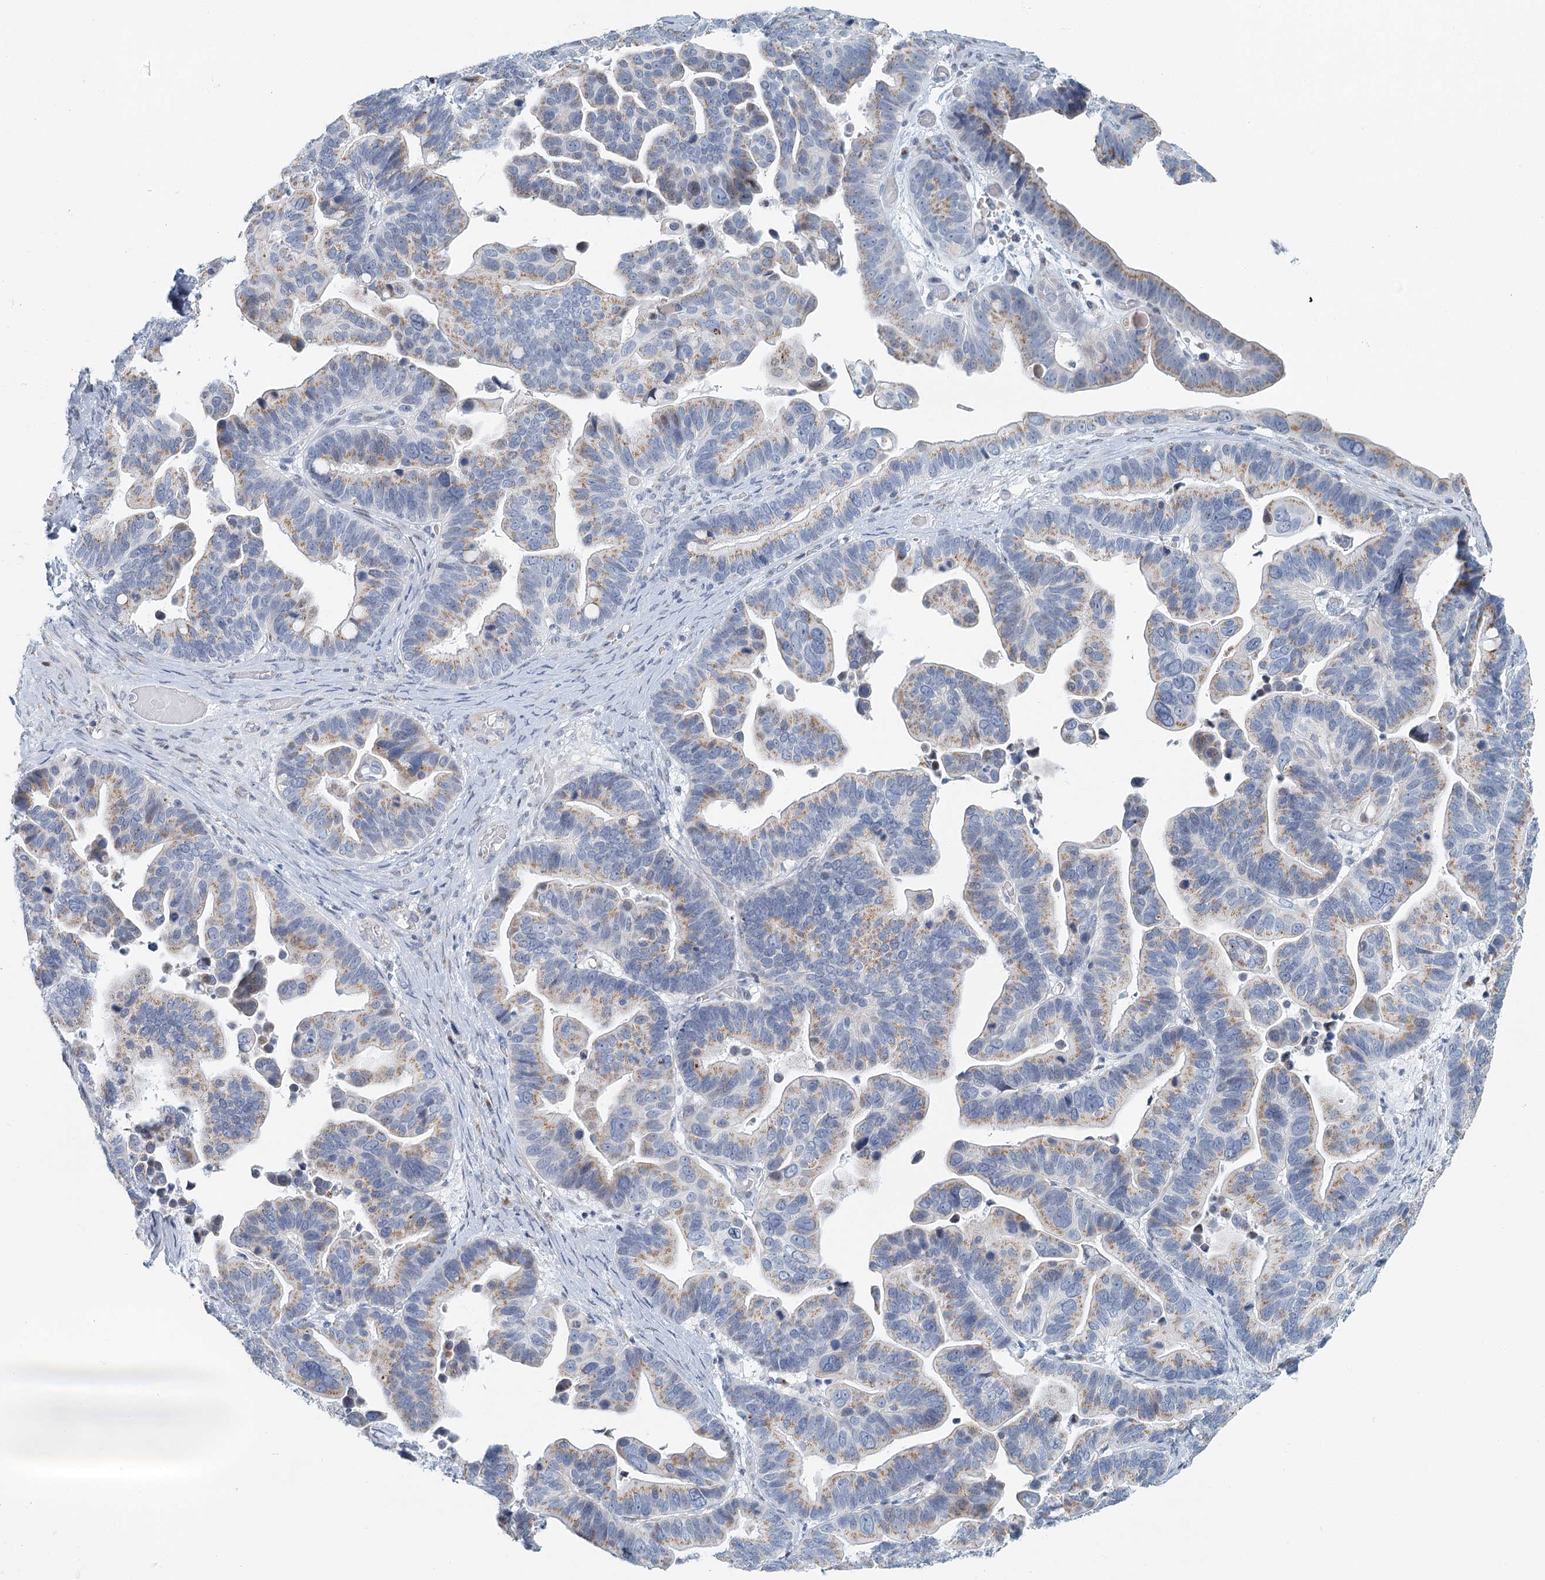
{"staining": {"intensity": "weak", "quantity": ">75%", "location": "cytoplasmic/membranous"}, "tissue": "ovarian cancer", "cell_type": "Tumor cells", "image_type": "cancer", "snomed": [{"axis": "morphology", "description": "Cystadenocarcinoma, serous, NOS"}, {"axis": "topography", "description": "Ovary"}], "caption": "Weak cytoplasmic/membranous expression for a protein is present in about >75% of tumor cells of ovarian serous cystadenocarcinoma using IHC.", "gene": "ZNF527", "patient": {"sex": "female", "age": 56}}